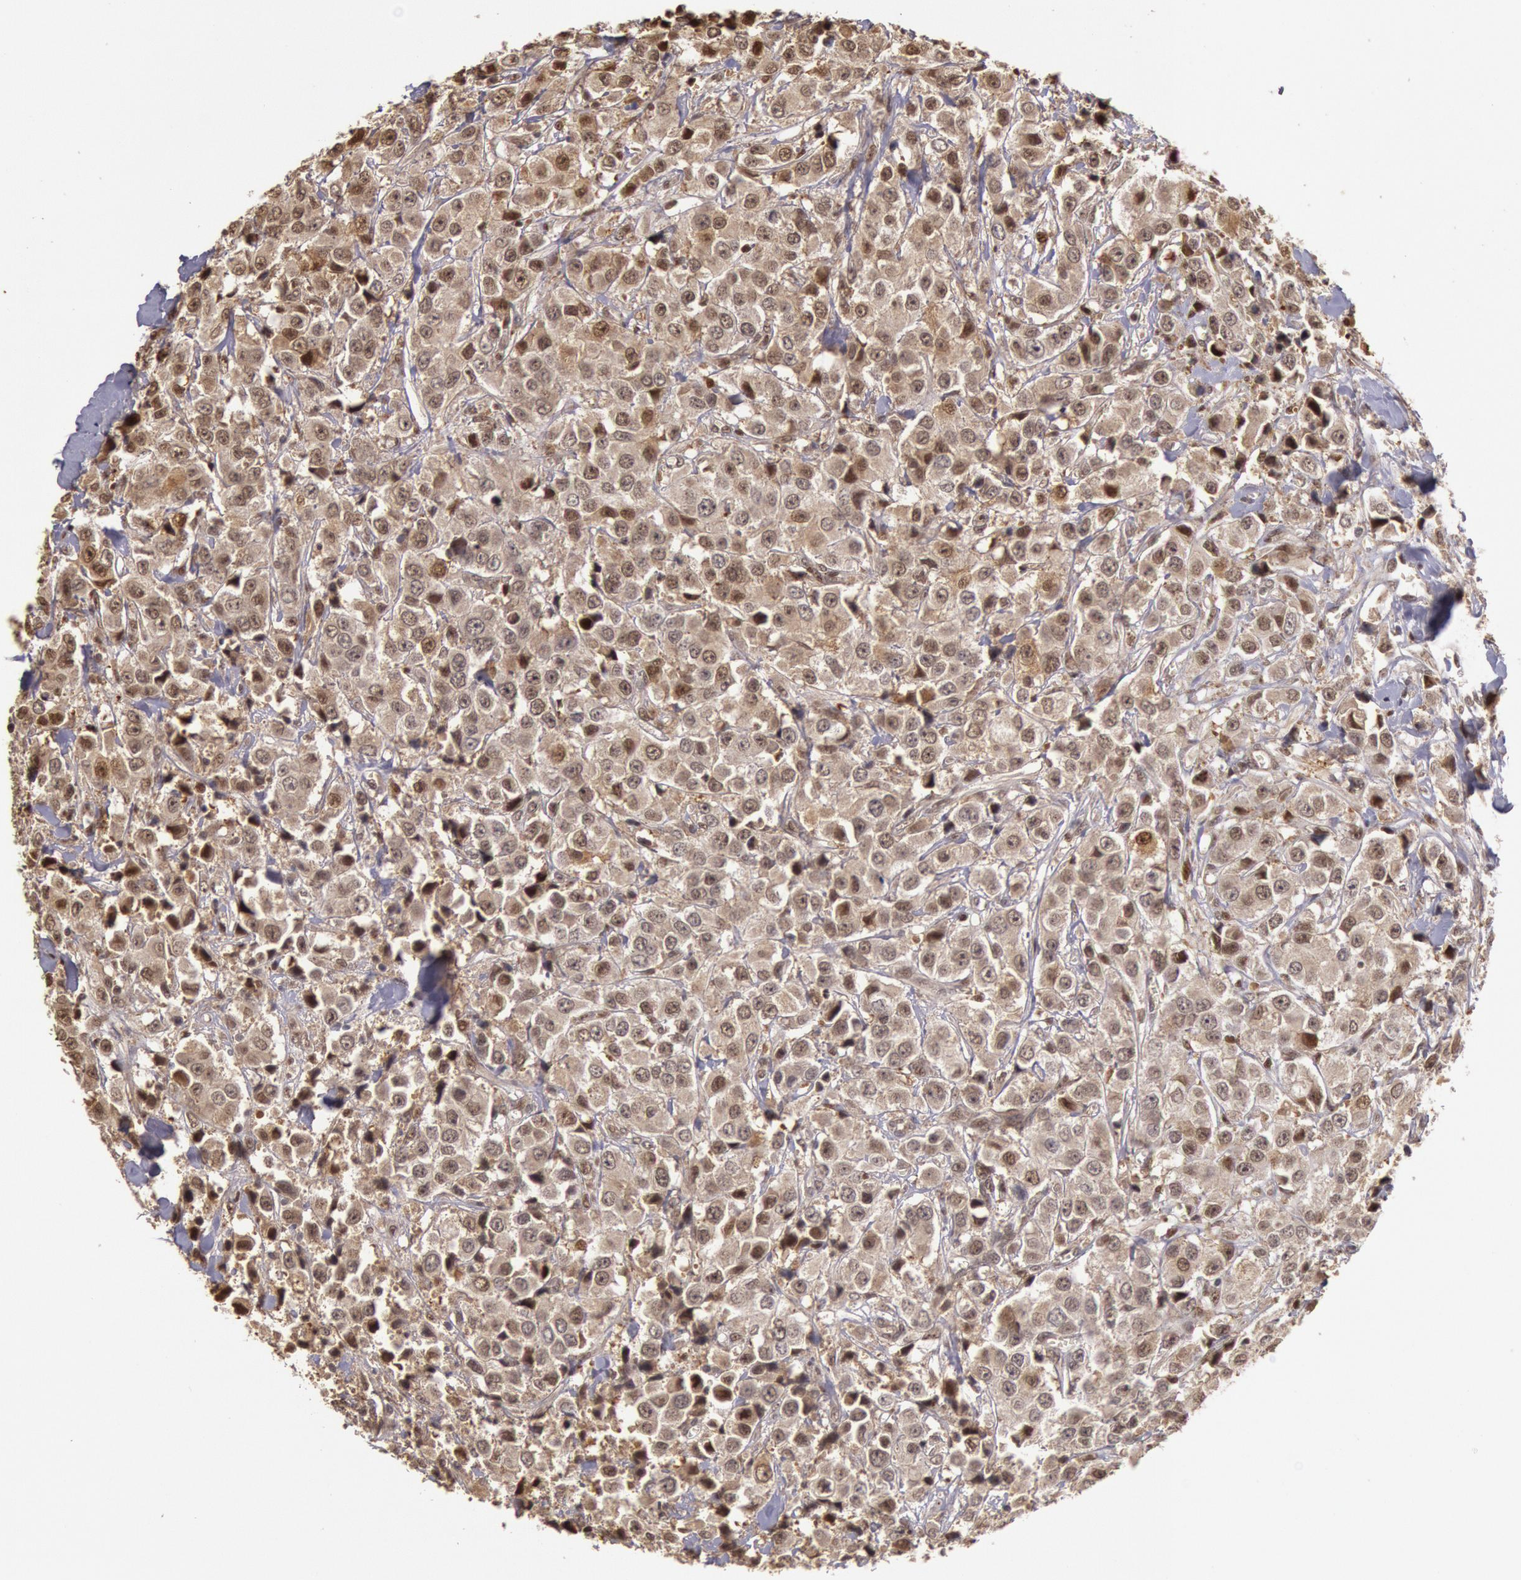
{"staining": {"intensity": "weak", "quantity": ">75%", "location": "nuclear"}, "tissue": "breast cancer", "cell_type": "Tumor cells", "image_type": "cancer", "snomed": [{"axis": "morphology", "description": "Duct carcinoma"}, {"axis": "topography", "description": "Breast"}], "caption": "Infiltrating ductal carcinoma (breast) stained for a protein displays weak nuclear positivity in tumor cells.", "gene": "LIG4", "patient": {"sex": "female", "age": 58}}